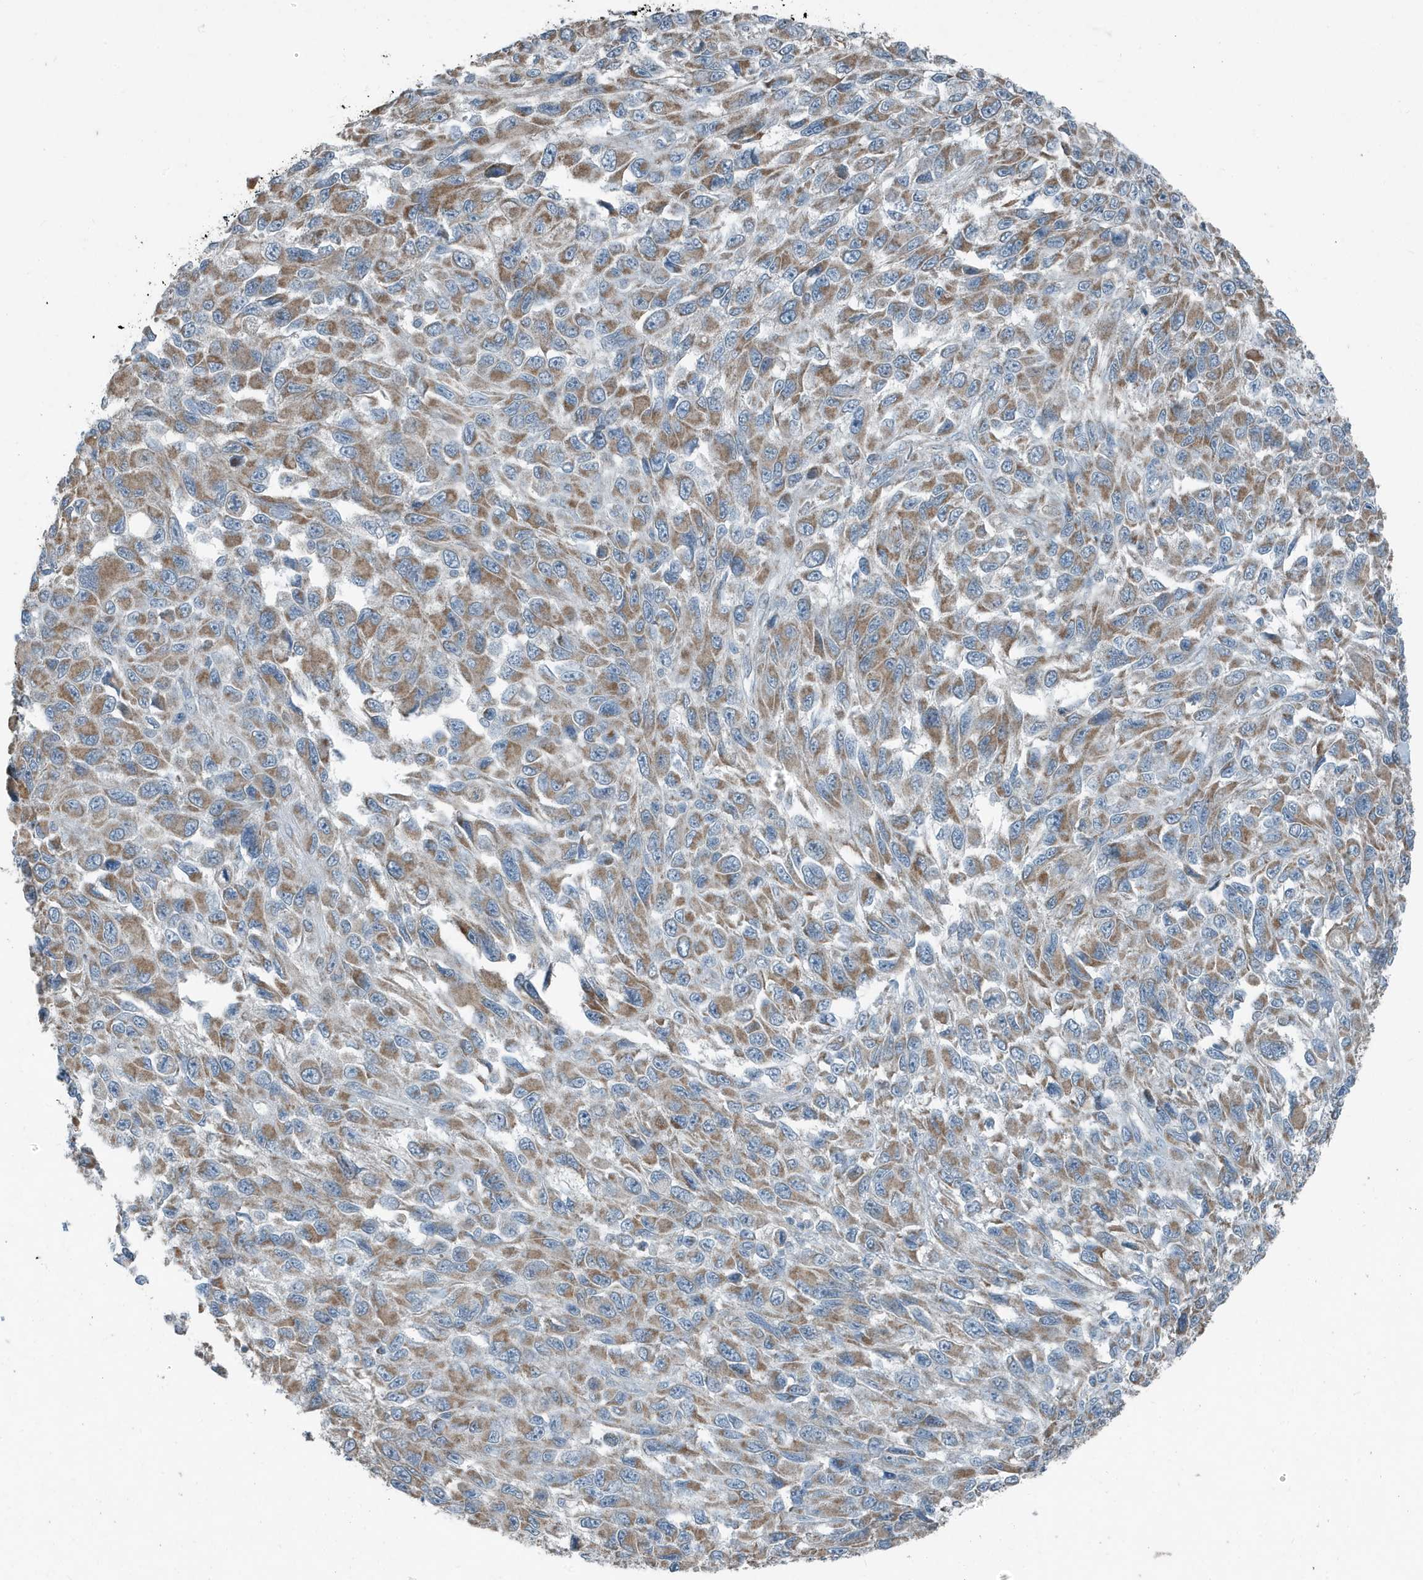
{"staining": {"intensity": "moderate", "quantity": ">75%", "location": "cytoplasmic/membranous"}, "tissue": "melanoma", "cell_type": "Tumor cells", "image_type": "cancer", "snomed": [{"axis": "morphology", "description": "Malignant melanoma, NOS"}, {"axis": "topography", "description": "Skin"}], "caption": "High-magnification brightfield microscopy of melanoma stained with DAB (3,3'-diaminobenzidine) (brown) and counterstained with hematoxylin (blue). tumor cells exhibit moderate cytoplasmic/membranous positivity is present in approximately>75% of cells. (DAB IHC with brightfield microscopy, high magnification).", "gene": "MT-CYB", "patient": {"sex": "female", "age": 96}}